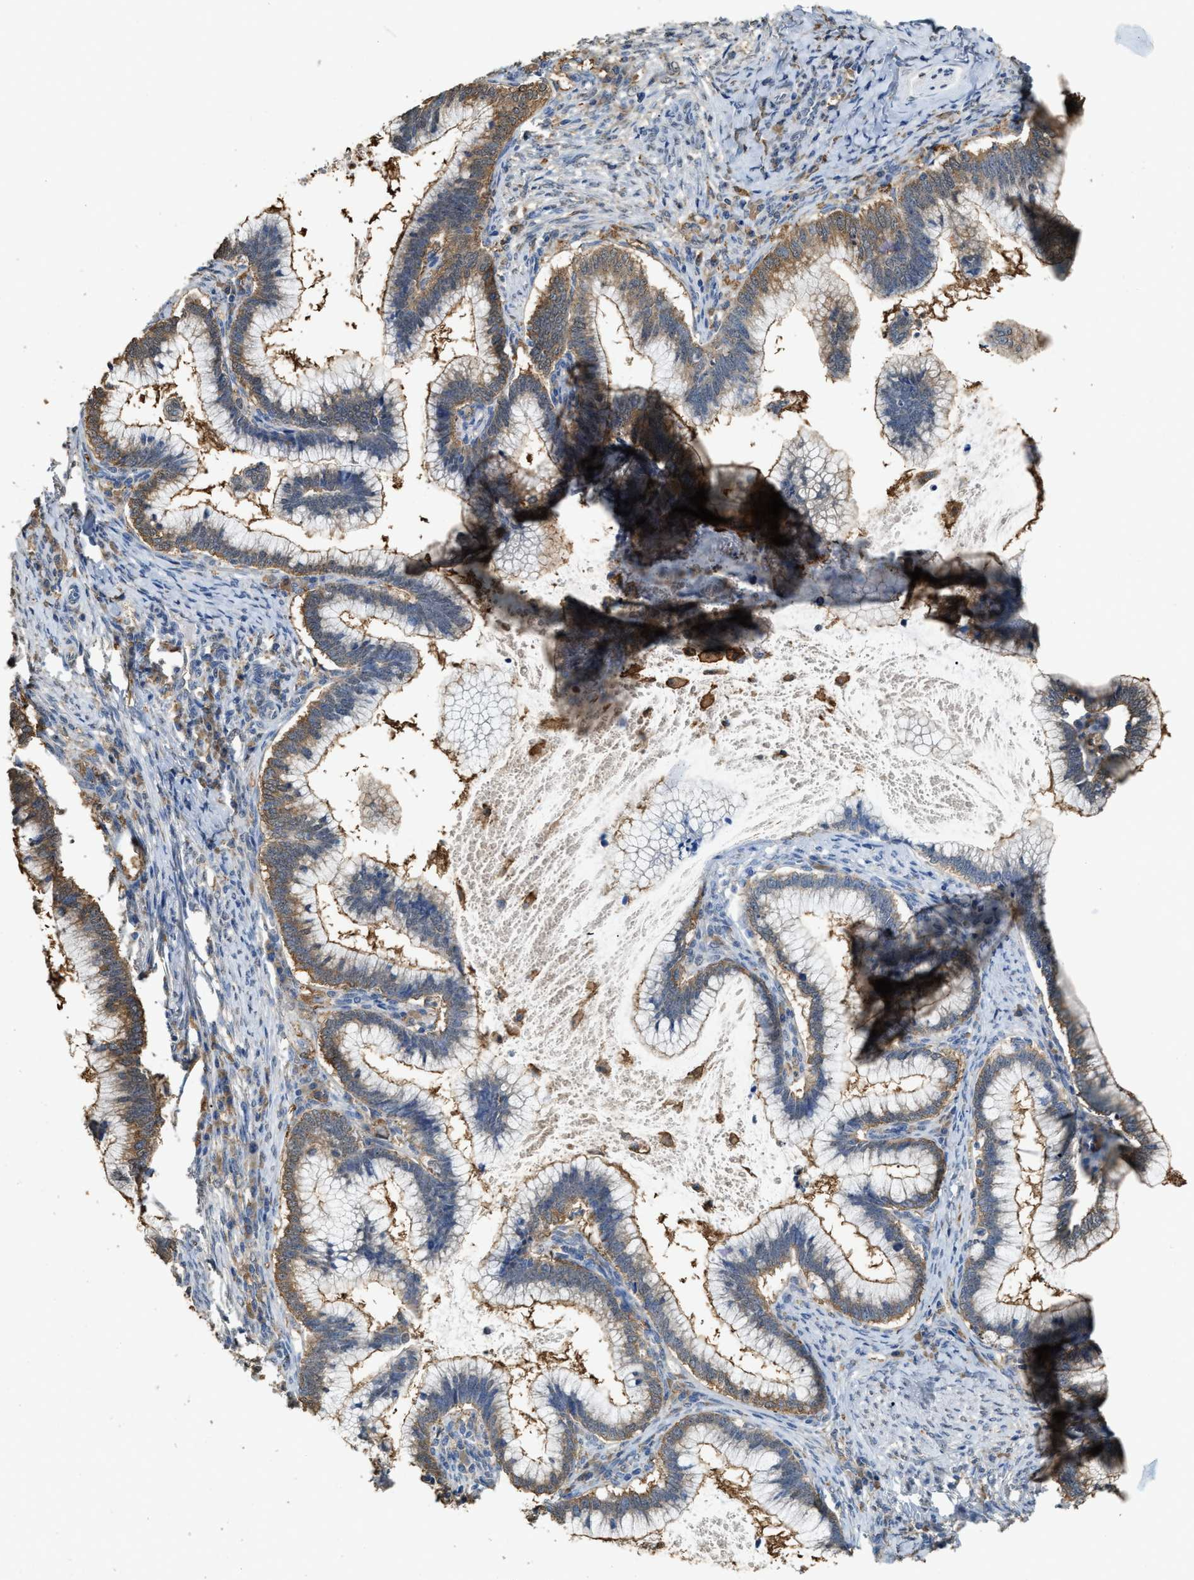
{"staining": {"intensity": "moderate", "quantity": ">75%", "location": "cytoplasmic/membranous"}, "tissue": "cervical cancer", "cell_type": "Tumor cells", "image_type": "cancer", "snomed": [{"axis": "morphology", "description": "Adenocarcinoma, NOS"}, {"axis": "topography", "description": "Cervix"}], "caption": "Immunohistochemical staining of cervical cancer reveals medium levels of moderate cytoplasmic/membranous staining in about >75% of tumor cells.", "gene": "GCN1", "patient": {"sex": "female", "age": 36}}